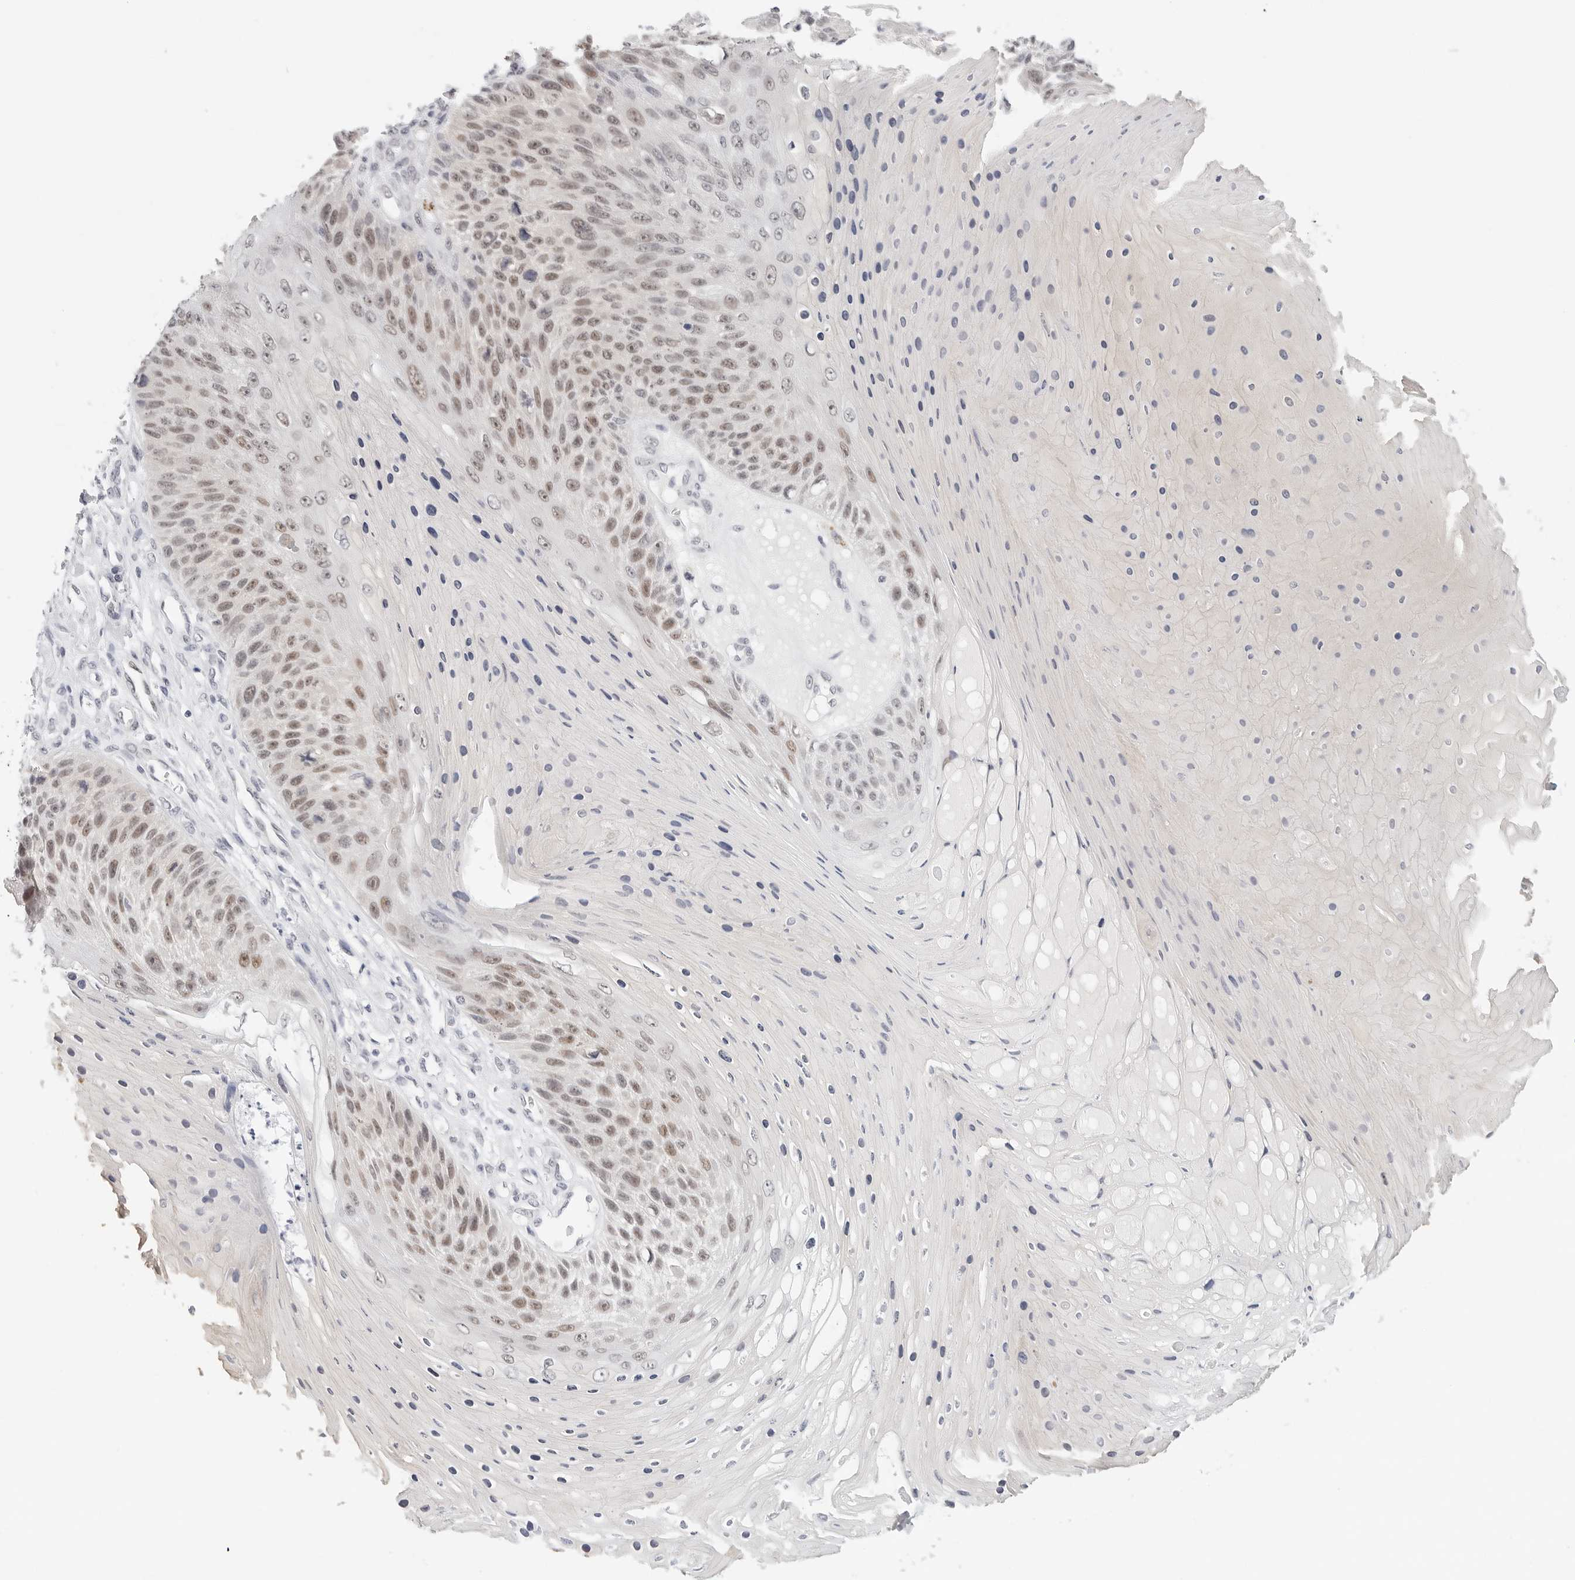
{"staining": {"intensity": "moderate", "quantity": "25%-75%", "location": "nuclear"}, "tissue": "skin cancer", "cell_type": "Tumor cells", "image_type": "cancer", "snomed": [{"axis": "morphology", "description": "Squamous cell carcinoma, NOS"}, {"axis": "topography", "description": "Skin"}], "caption": "Immunohistochemistry (IHC) photomicrograph of squamous cell carcinoma (skin) stained for a protein (brown), which shows medium levels of moderate nuclear expression in about 25%-75% of tumor cells.", "gene": "TSEN2", "patient": {"sex": "female", "age": 88}}